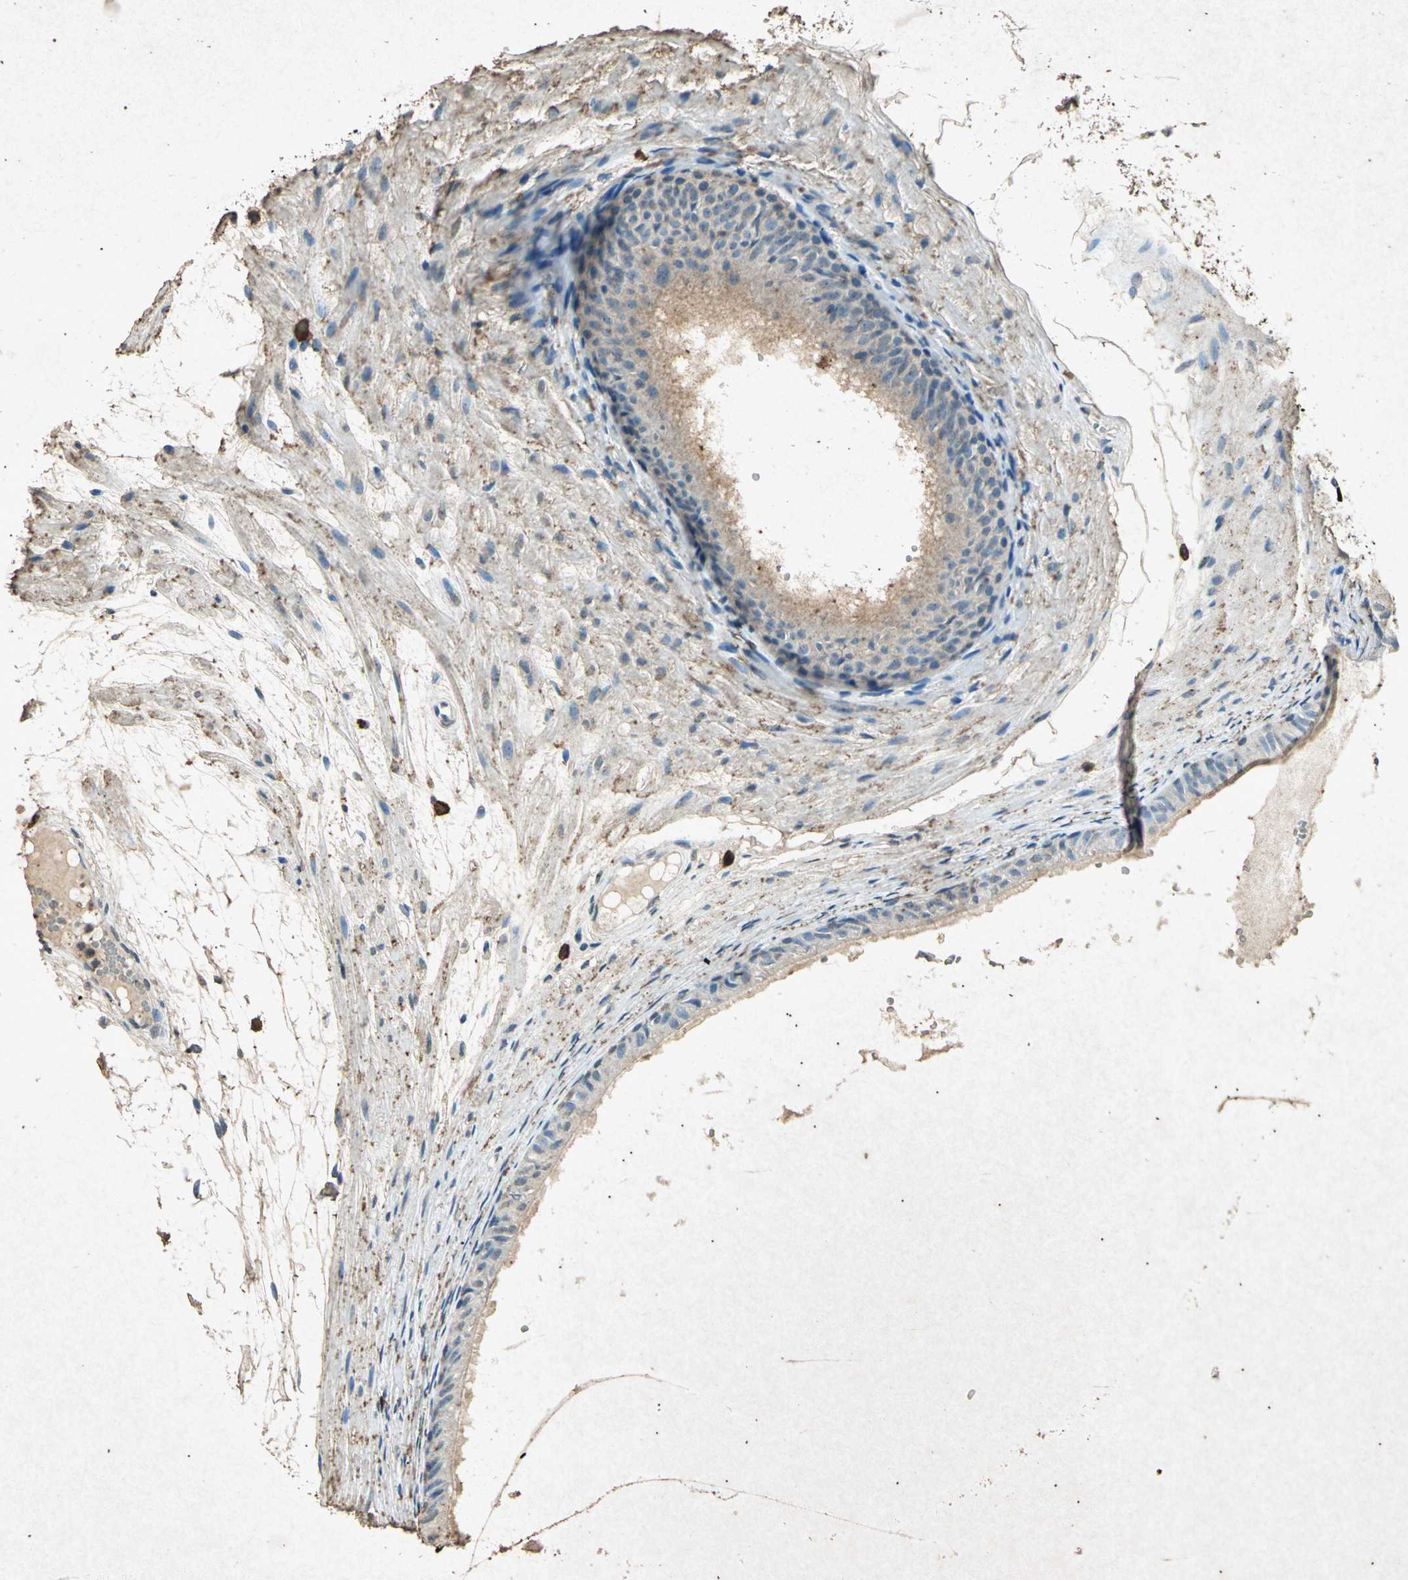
{"staining": {"intensity": "strong", "quantity": "25%-75%", "location": "cytoplasmic/membranous"}, "tissue": "epididymis", "cell_type": "Glandular cells", "image_type": "normal", "snomed": [{"axis": "morphology", "description": "Normal tissue, NOS"}, {"axis": "morphology", "description": "Atrophy, NOS"}, {"axis": "topography", "description": "Testis"}, {"axis": "topography", "description": "Epididymis"}], "caption": "An image showing strong cytoplasmic/membranous positivity in approximately 25%-75% of glandular cells in benign epididymis, as visualized by brown immunohistochemical staining.", "gene": "PSEN1", "patient": {"sex": "male", "age": 18}}